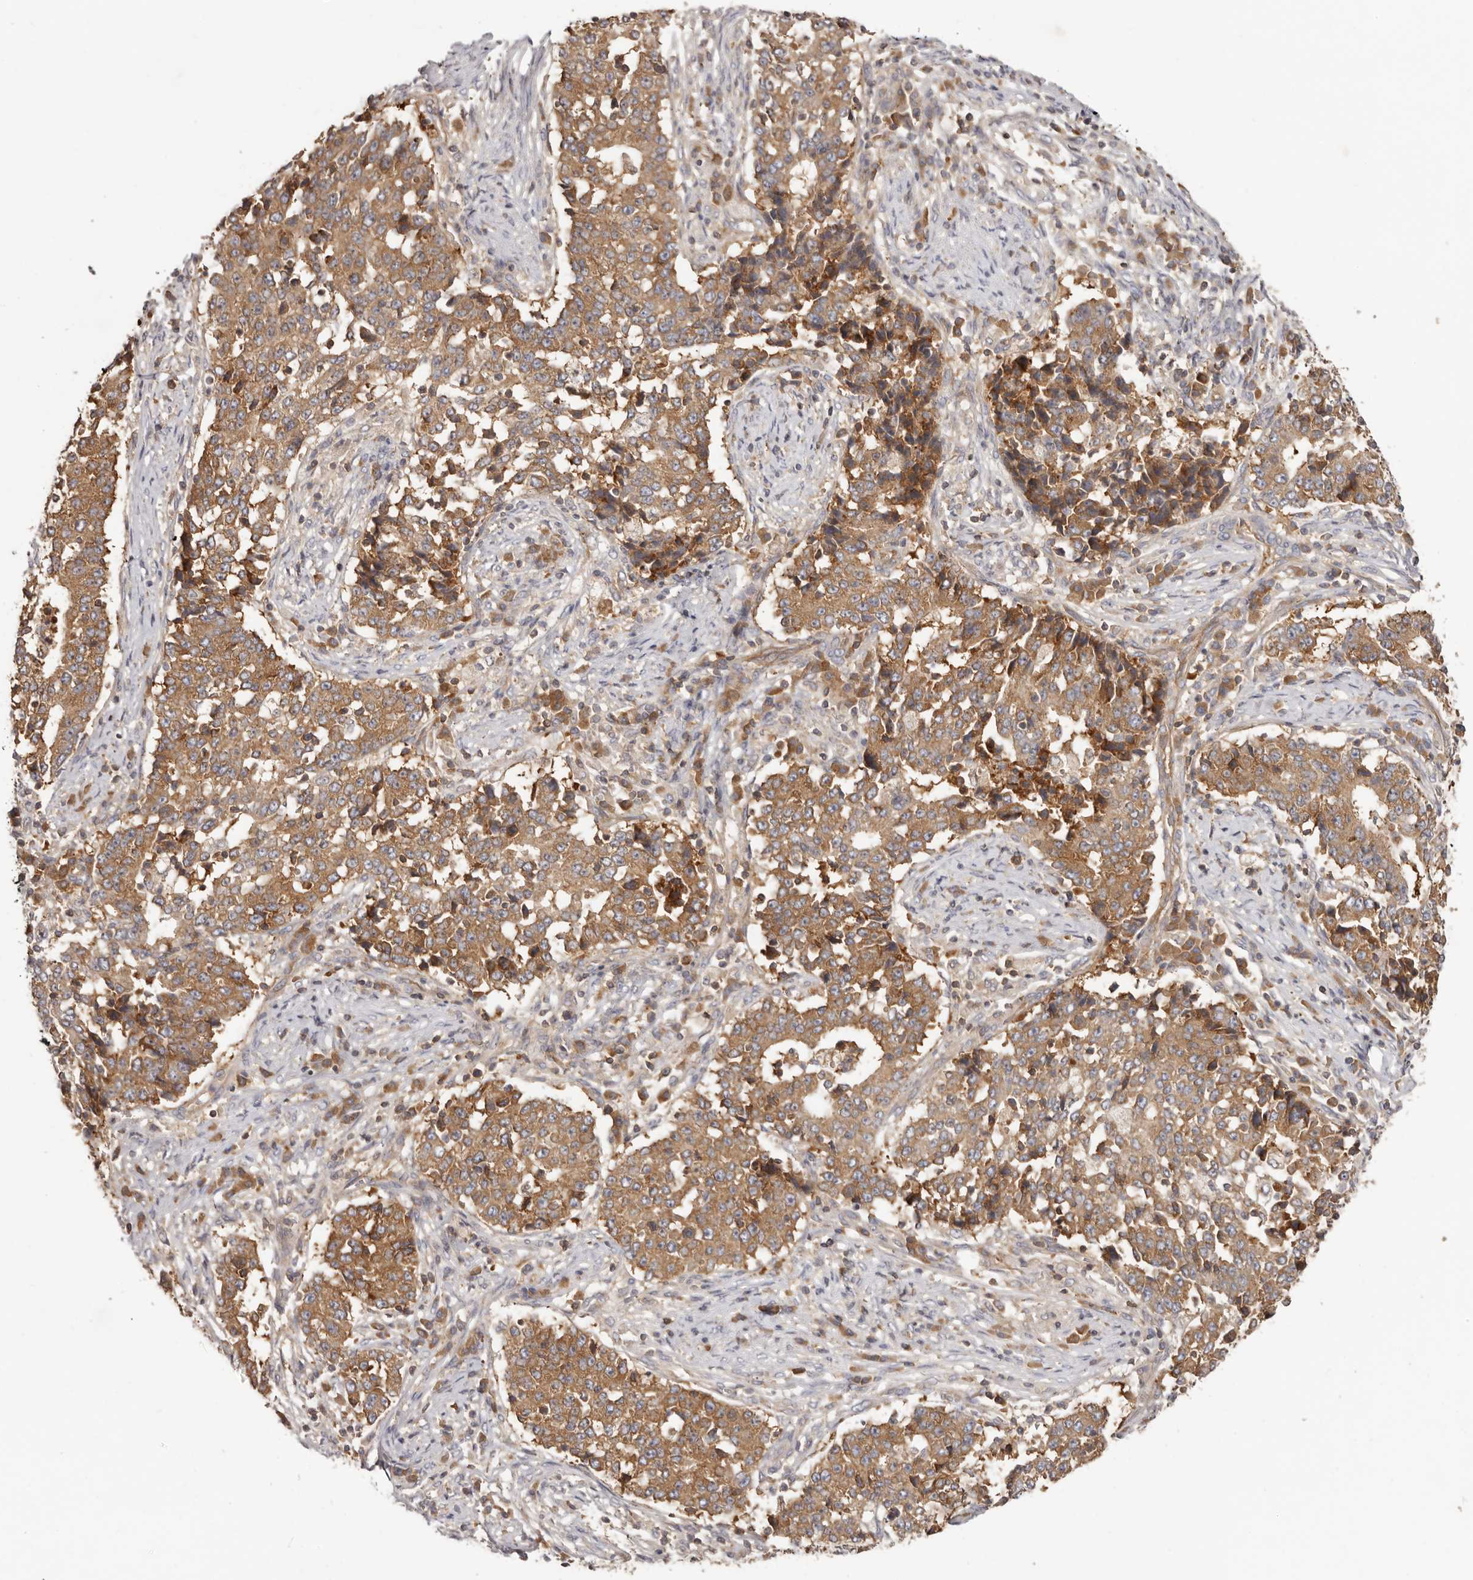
{"staining": {"intensity": "moderate", "quantity": ">75%", "location": "cytoplasmic/membranous"}, "tissue": "stomach cancer", "cell_type": "Tumor cells", "image_type": "cancer", "snomed": [{"axis": "morphology", "description": "Adenocarcinoma, NOS"}, {"axis": "topography", "description": "Stomach"}], "caption": "The immunohistochemical stain shows moderate cytoplasmic/membranous staining in tumor cells of adenocarcinoma (stomach) tissue.", "gene": "EEF1E1", "patient": {"sex": "male", "age": 59}}